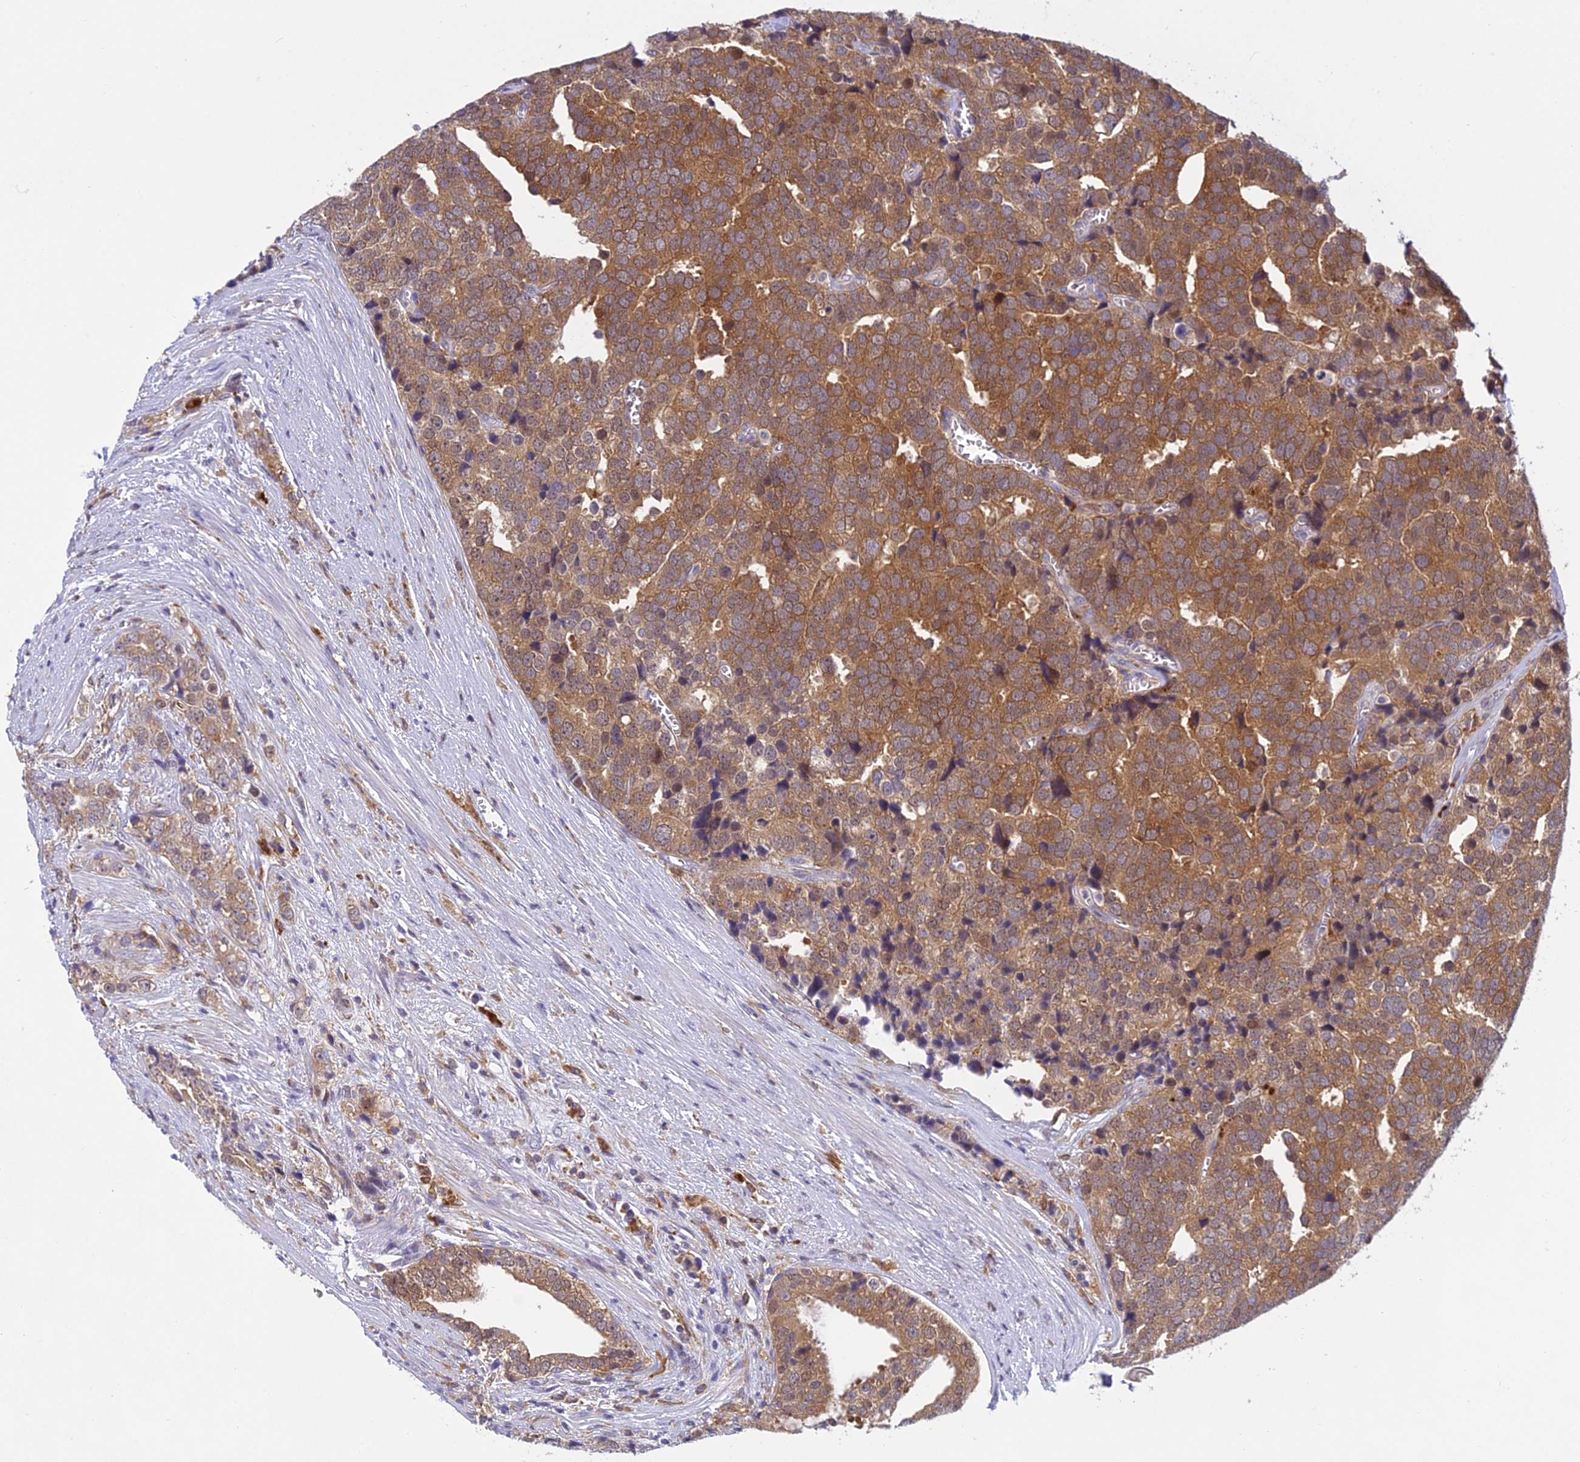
{"staining": {"intensity": "moderate", "quantity": ">75%", "location": "cytoplasmic/membranous"}, "tissue": "prostate cancer", "cell_type": "Tumor cells", "image_type": "cancer", "snomed": [{"axis": "morphology", "description": "Adenocarcinoma, High grade"}, {"axis": "topography", "description": "Prostate"}], "caption": "Moderate cytoplasmic/membranous expression for a protein is present in about >75% of tumor cells of prostate cancer (high-grade adenocarcinoma) using immunohistochemistry.", "gene": "UBE2G1", "patient": {"sex": "male", "age": 71}}